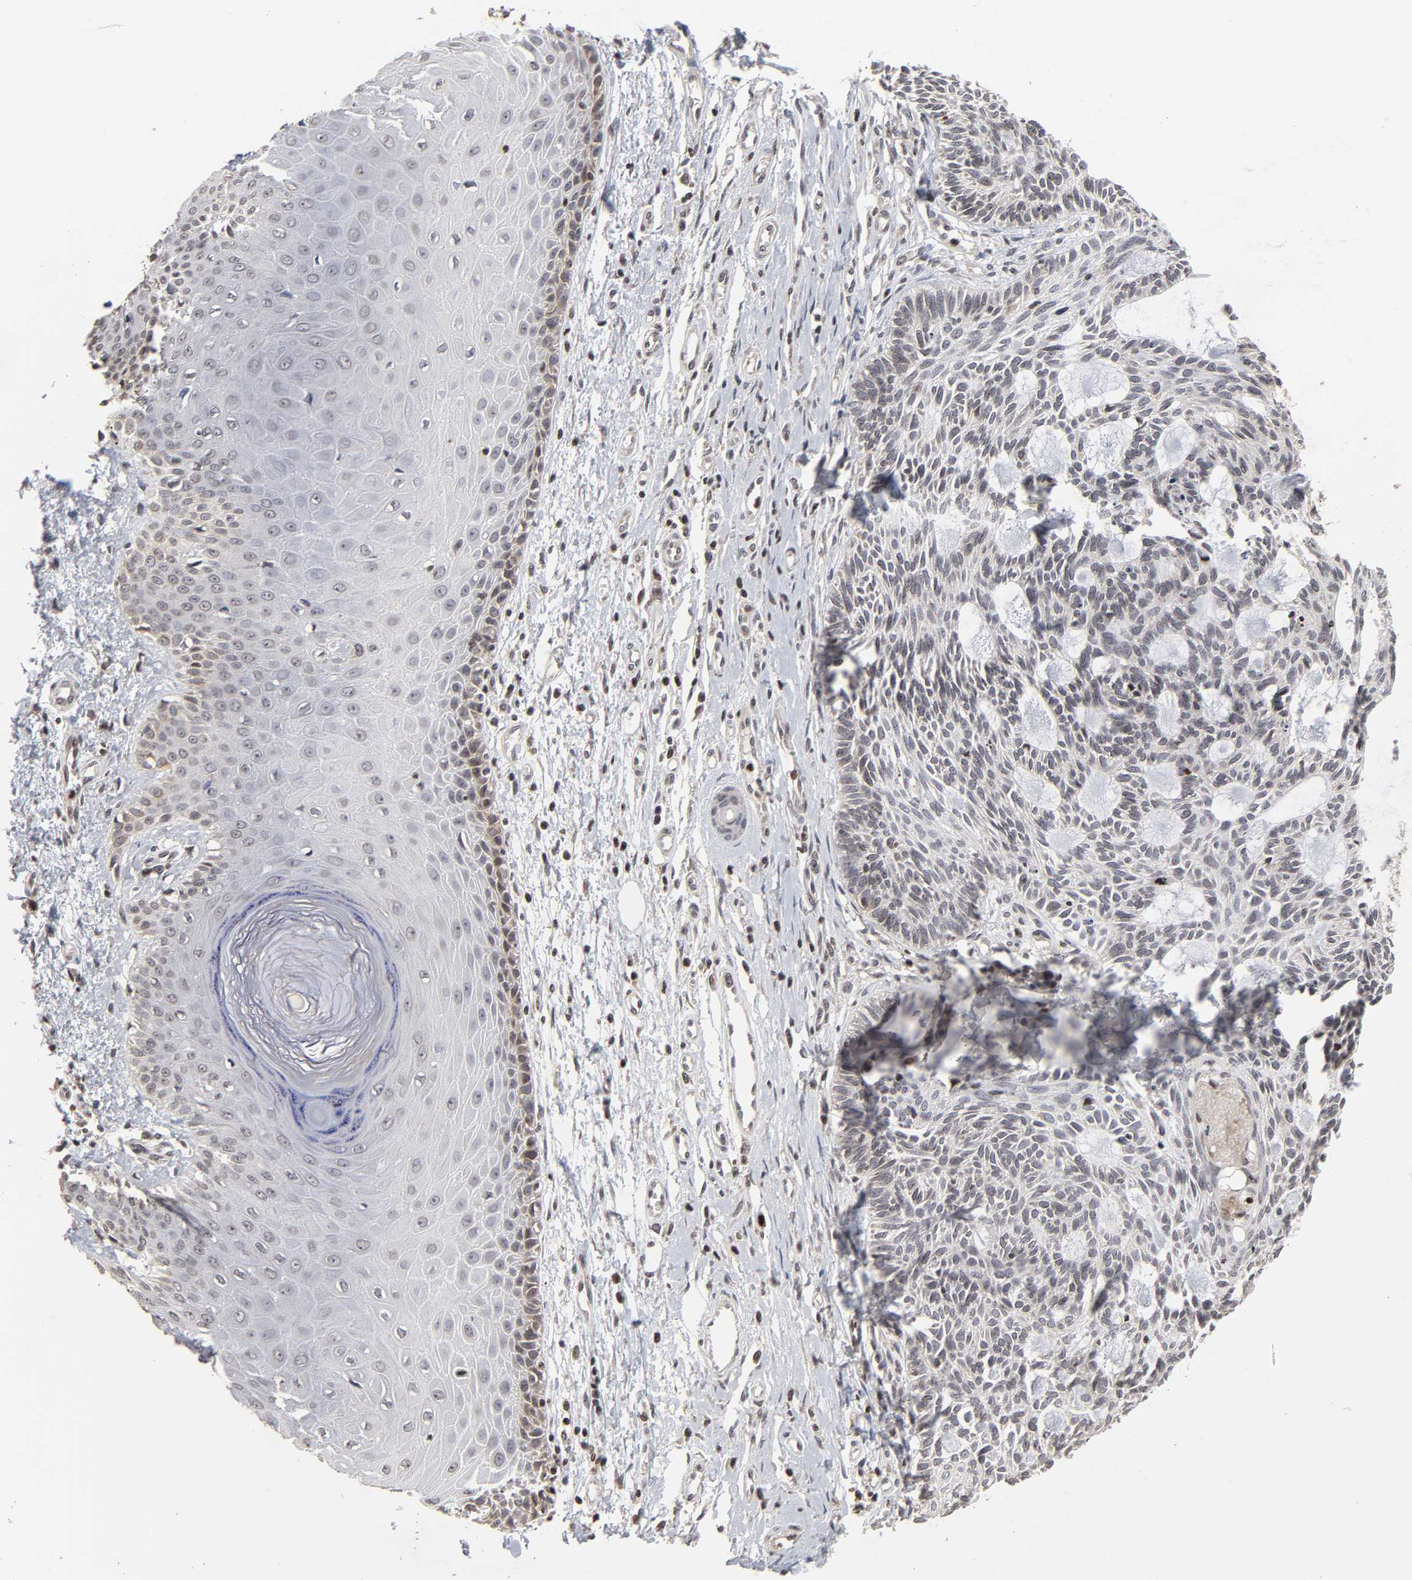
{"staining": {"intensity": "negative", "quantity": "none", "location": "none"}, "tissue": "skin cancer", "cell_type": "Tumor cells", "image_type": "cancer", "snomed": [{"axis": "morphology", "description": "Basal cell carcinoma"}, {"axis": "topography", "description": "Skin"}], "caption": "An immunohistochemistry (IHC) image of skin basal cell carcinoma is shown. There is no staining in tumor cells of skin basal cell carcinoma. (Immunohistochemistry (ihc), brightfield microscopy, high magnification).", "gene": "ZNF473", "patient": {"sex": "male", "age": 67}}